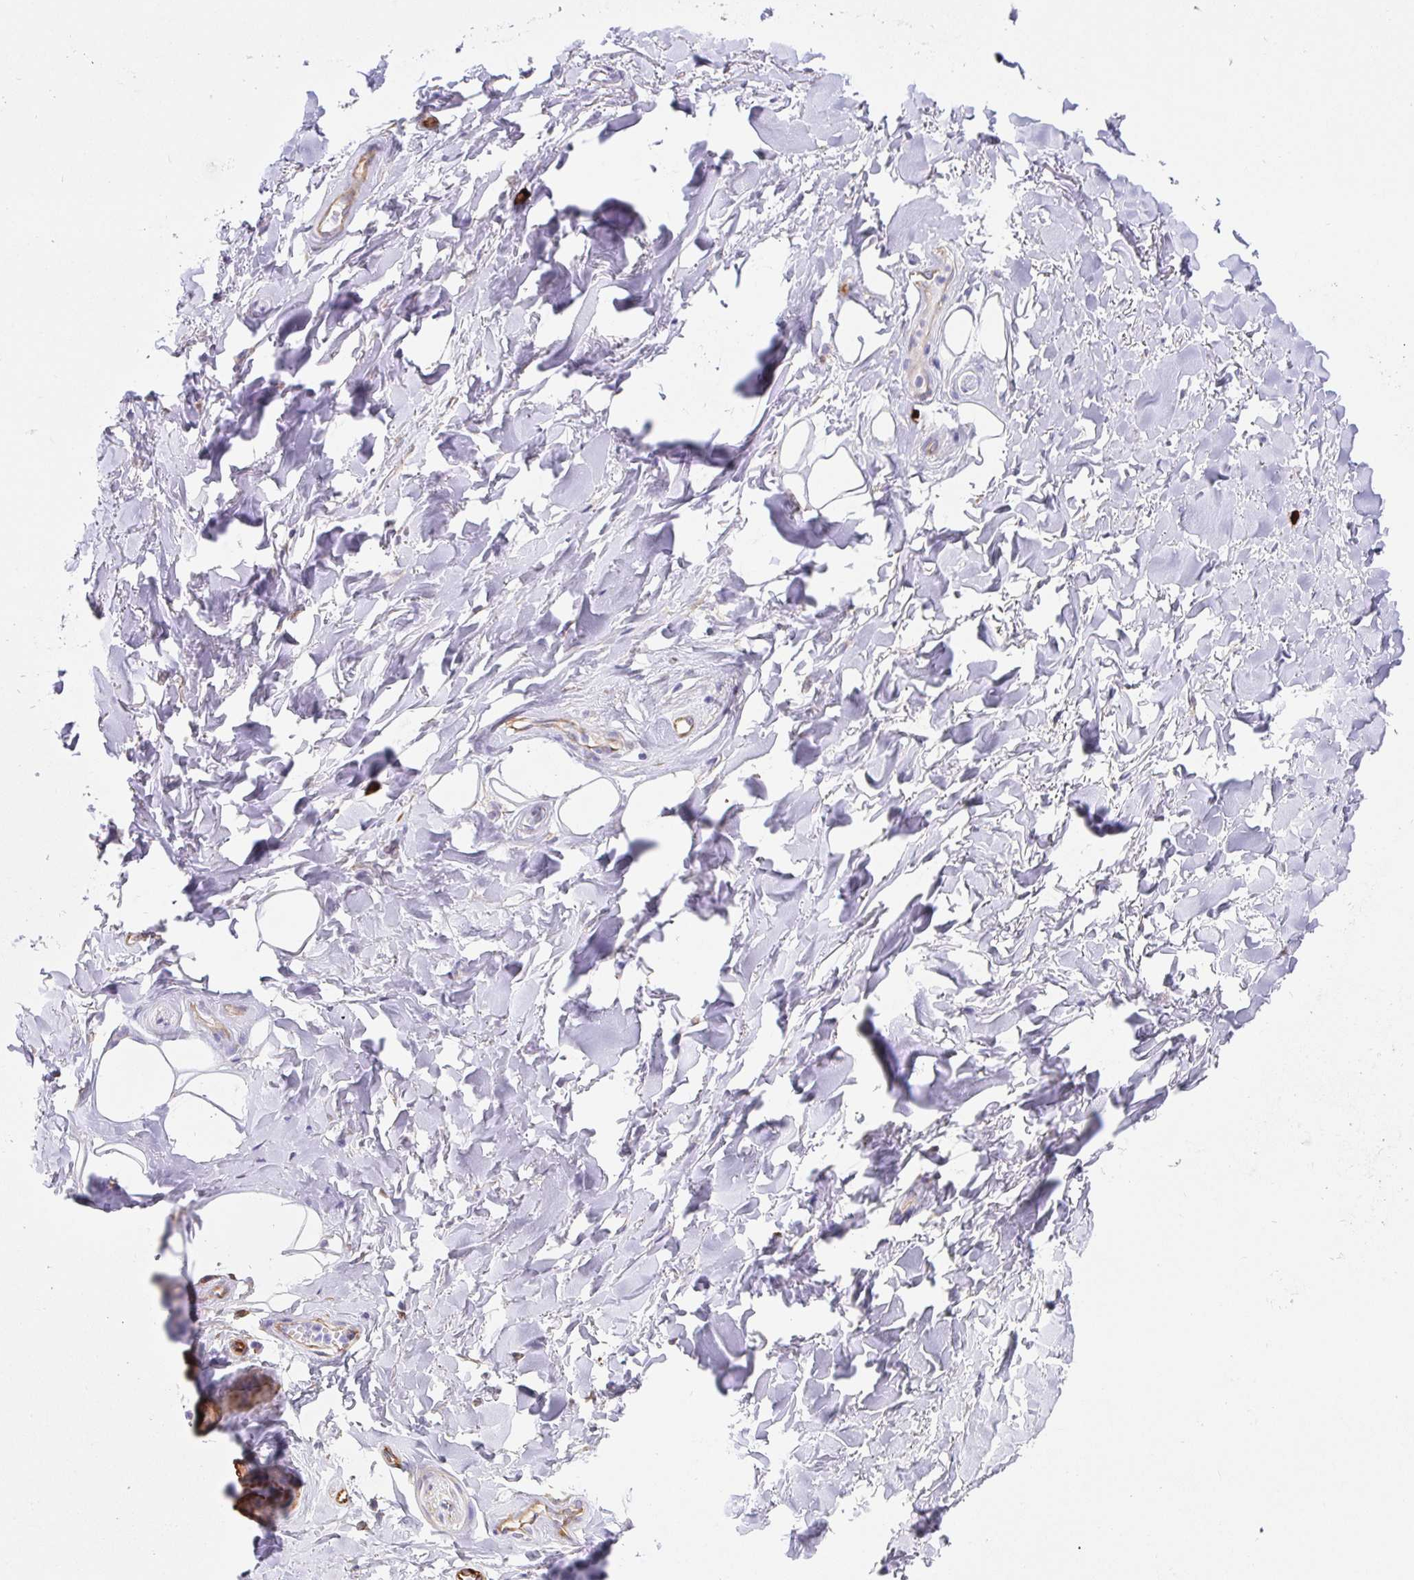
{"staining": {"intensity": "negative", "quantity": "none", "location": "none"}, "tissue": "adipose tissue", "cell_type": "Adipocytes", "image_type": "normal", "snomed": [{"axis": "morphology", "description": "Normal tissue, NOS"}, {"axis": "topography", "description": "Cartilage tissue"}, {"axis": "topography", "description": "Nasopharynx"}, {"axis": "topography", "description": "Thyroid gland"}], "caption": "High power microscopy image of an immunohistochemistry (IHC) photomicrograph of normal adipose tissue, revealing no significant positivity in adipocytes.", "gene": "DOCK1", "patient": {"sex": "male", "age": 63}}